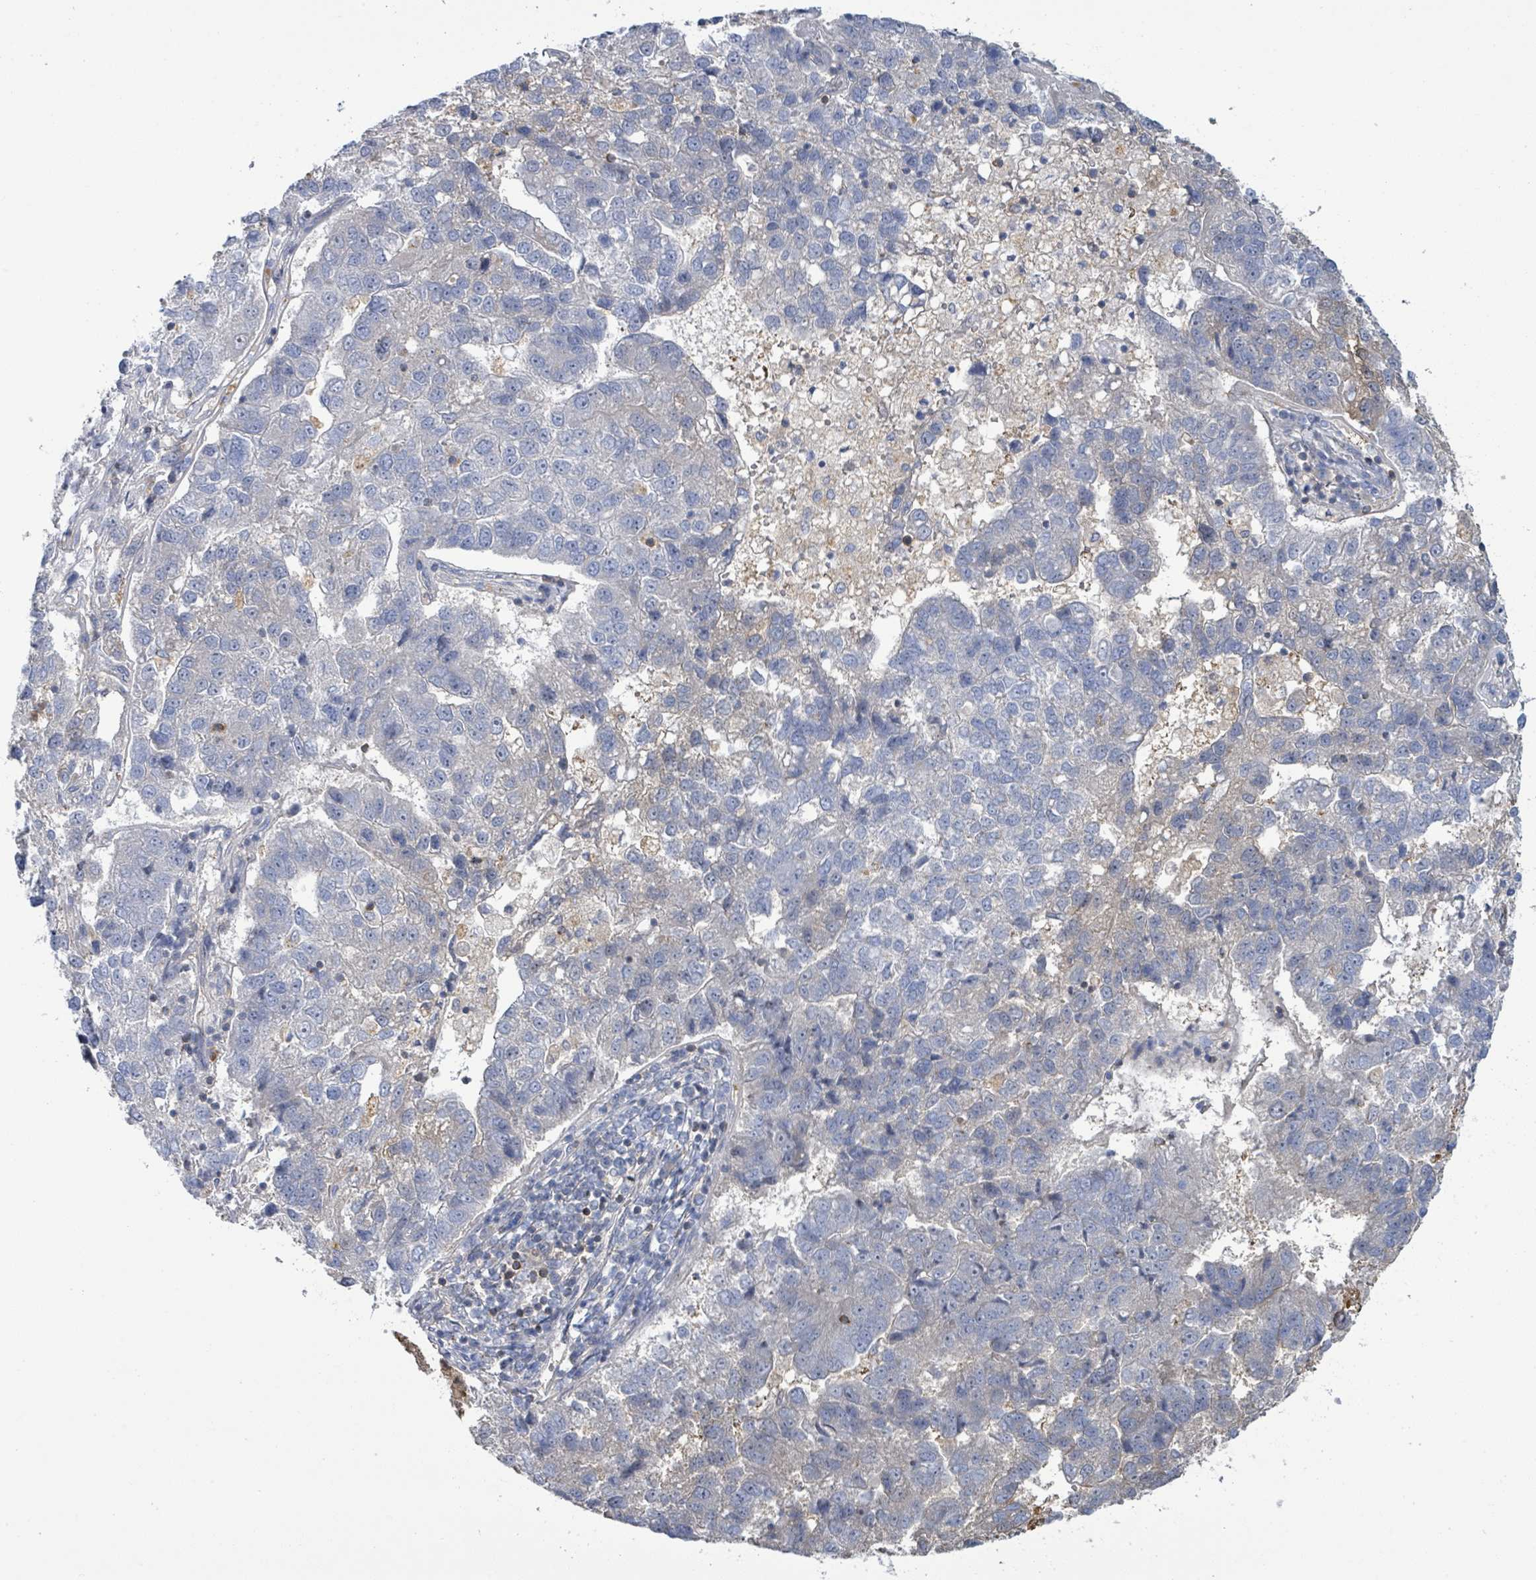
{"staining": {"intensity": "negative", "quantity": "none", "location": "none"}, "tissue": "pancreatic cancer", "cell_type": "Tumor cells", "image_type": "cancer", "snomed": [{"axis": "morphology", "description": "Adenocarcinoma, NOS"}, {"axis": "topography", "description": "Pancreas"}], "caption": "Pancreatic cancer was stained to show a protein in brown. There is no significant positivity in tumor cells.", "gene": "PGAM1", "patient": {"sex": "female", "age": 61}}